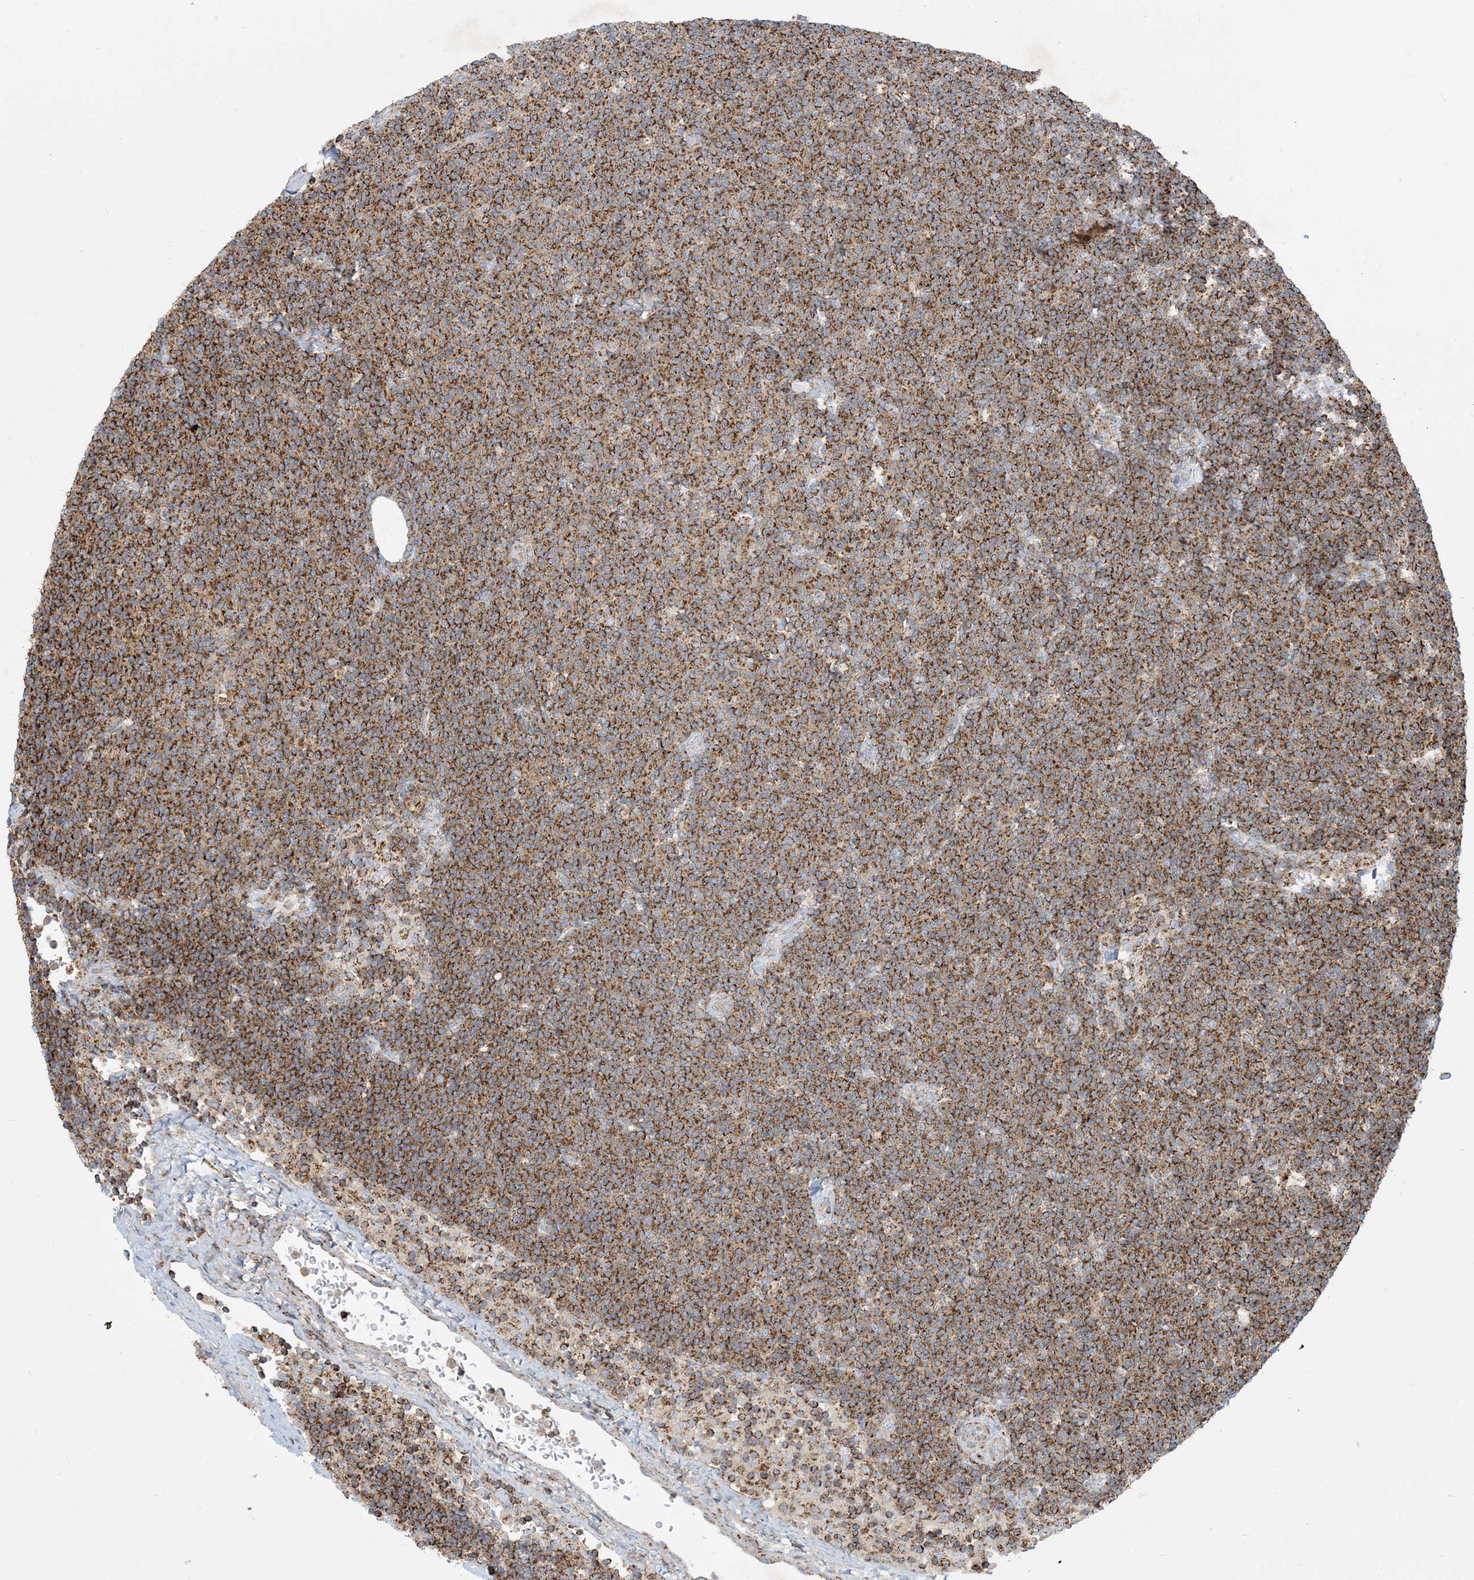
{"staining": {"intensity": "strong", "quantity": ">75%", "location": "cytoplasmic/membranous"}, "tissue": "lymphoma", "cell_type": "Tumor cells", "image_type": "cancer", "snomed": [{"axis": "morphology", "description": "Malignant lymphoma, non-Hodgkin's type, Low grade"}, {"axis": "topography", "description": "Lymph node"}], "caption": "Protein expression analysis of malignant lymphoma, non-Hodgkin's type (low-grade) shows strong cytoplasmic/membranous expression in about >75% of tumor cells. The protein is stained brown, and the nuclei are stained in blue (DAB IHC with brightfield microscopy, high magnification).", "gene": "BEND4", "patient": {"sex": "female", "age": 53}}